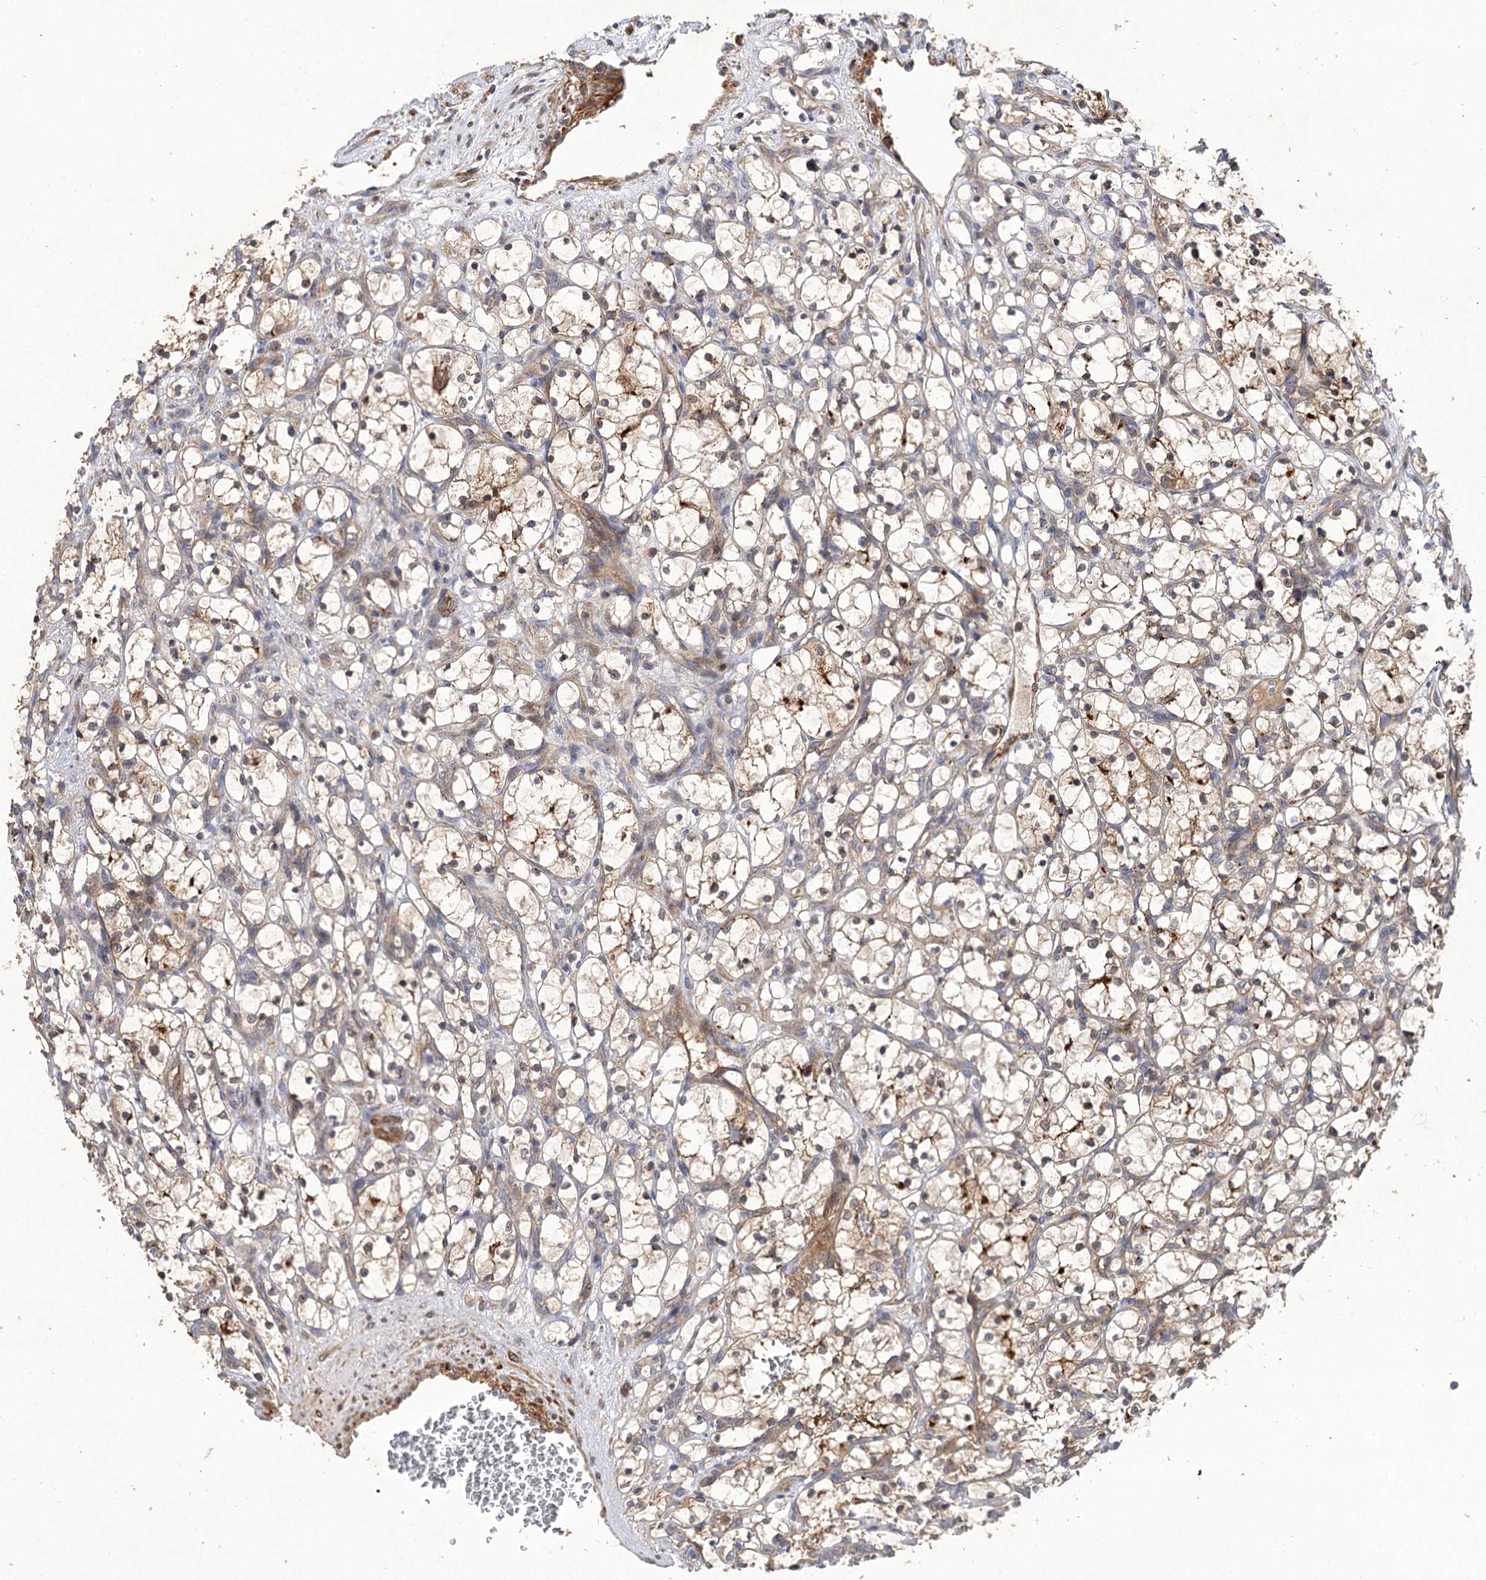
{"staining": {"intensity": "moderate", "quantity": "25%-75%", "location": "cytoplasmic/membranous"}, "tissue": "renal cancer", "cell_type": "Tumor cells", "image_type": "cancer", "snomed": [{"axis": "morphology", "description": "Adenocarcinoma, NOS"}, {"axis": "topography", "description": "Kidney"}], "caption": "Approximately 25%-75% of tumor cells in adenocarcinoma (renal) reveal moderate cytoplasmic/membranous protein staining as visualized by brown immunohistochemical staining.", "gene": "FBXW8", "patient": {"sex": "female", "age": 69}}